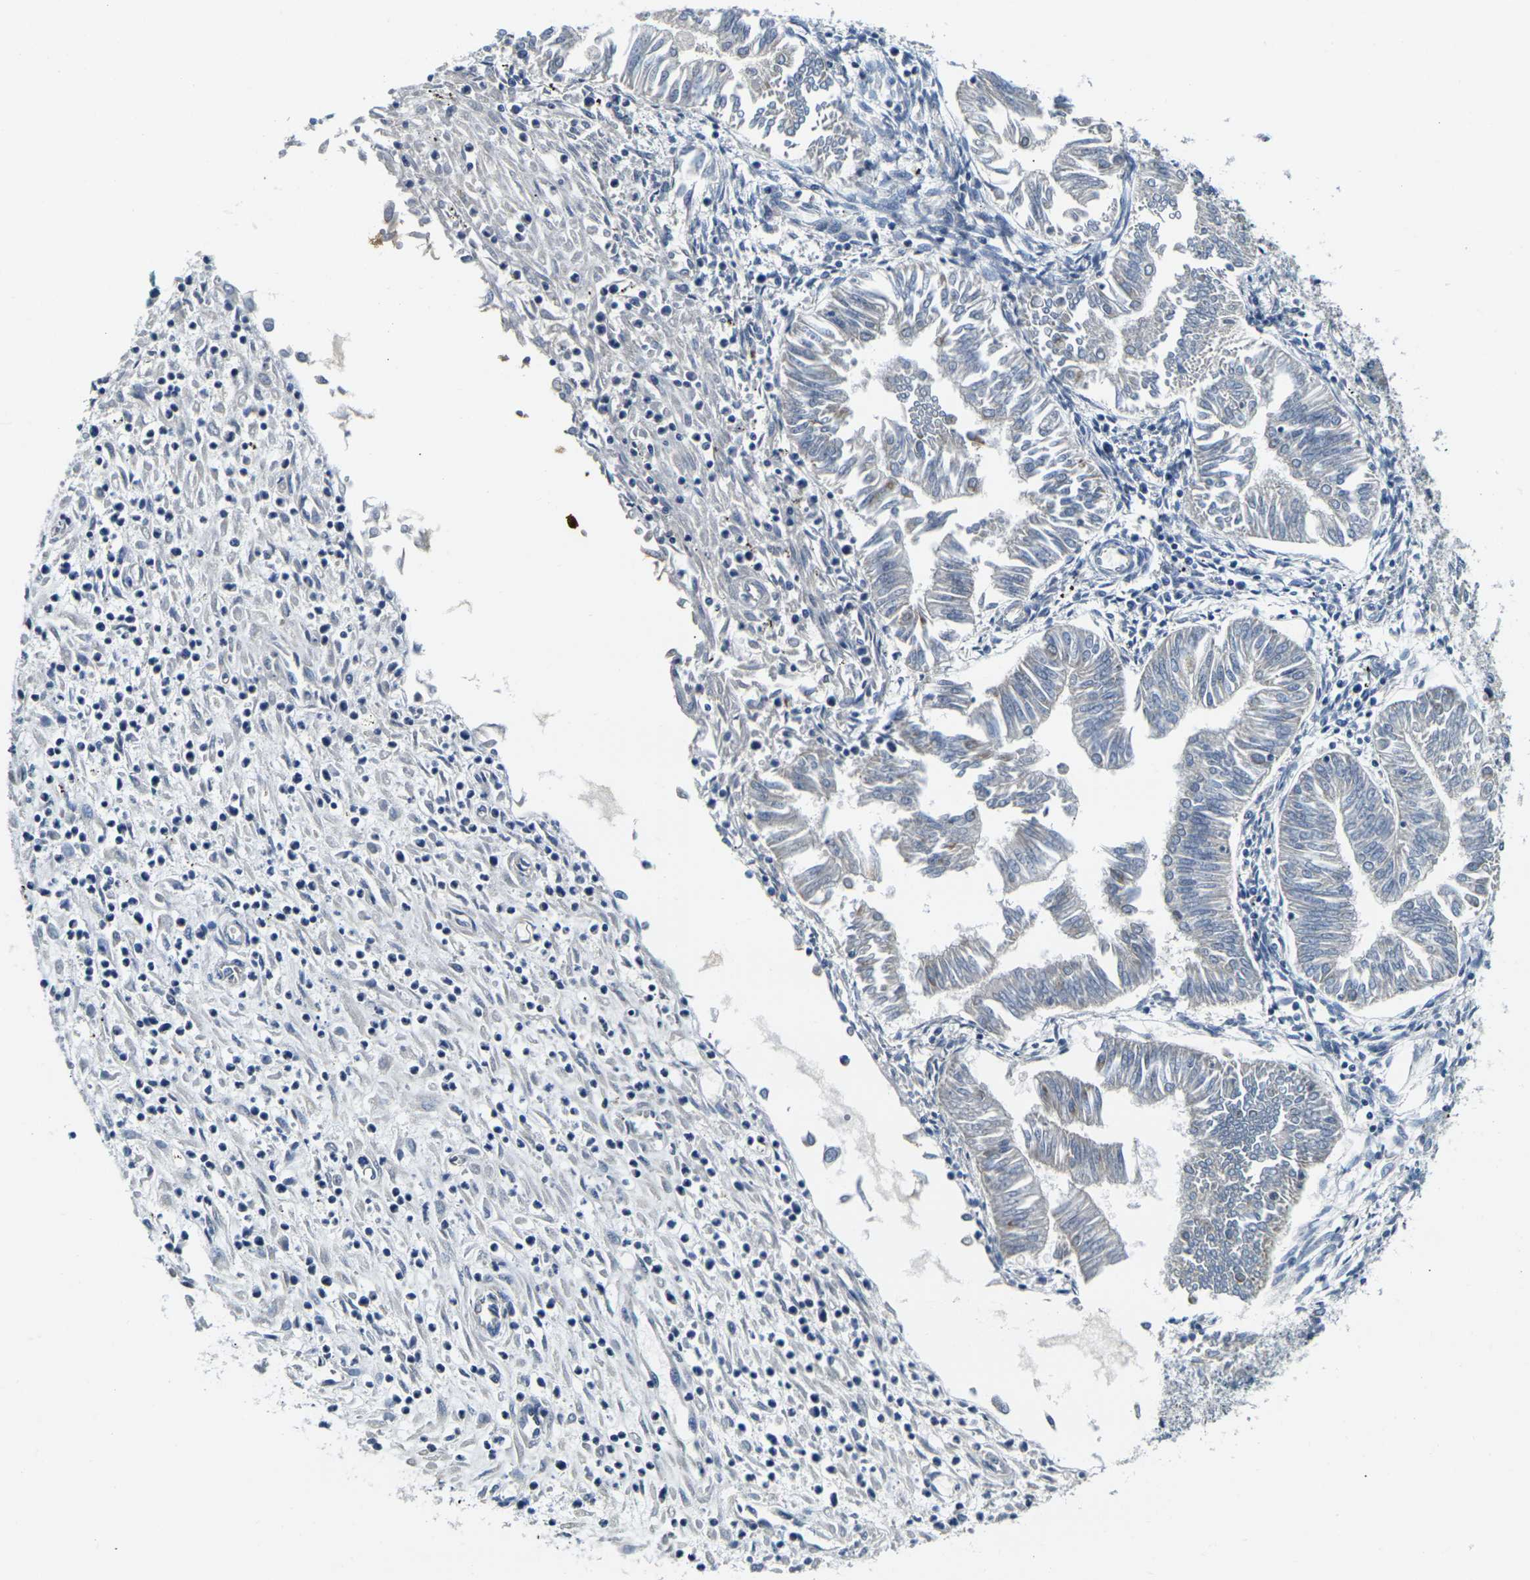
{"staining": {"intensity": "weak", "quantity": "<25%", "location": "cytoplasmic/membranous"}, "tissue": "endometrial cancer", "cell_type": "Tumor cells", "image_type": "cancer", "snomed": [{"axis": "morphology", "description": "Adenocarcinoma, NOS"}, {"axis": "topography", "description": "Endometrium"}], "caption": "Adenocarcinoma (endometrial) was stained to show a protein in brown. There is no significant staining in tumor cells.", "gene": "SHISAL2B", "patient": {"sex": "female", "age": 53}}